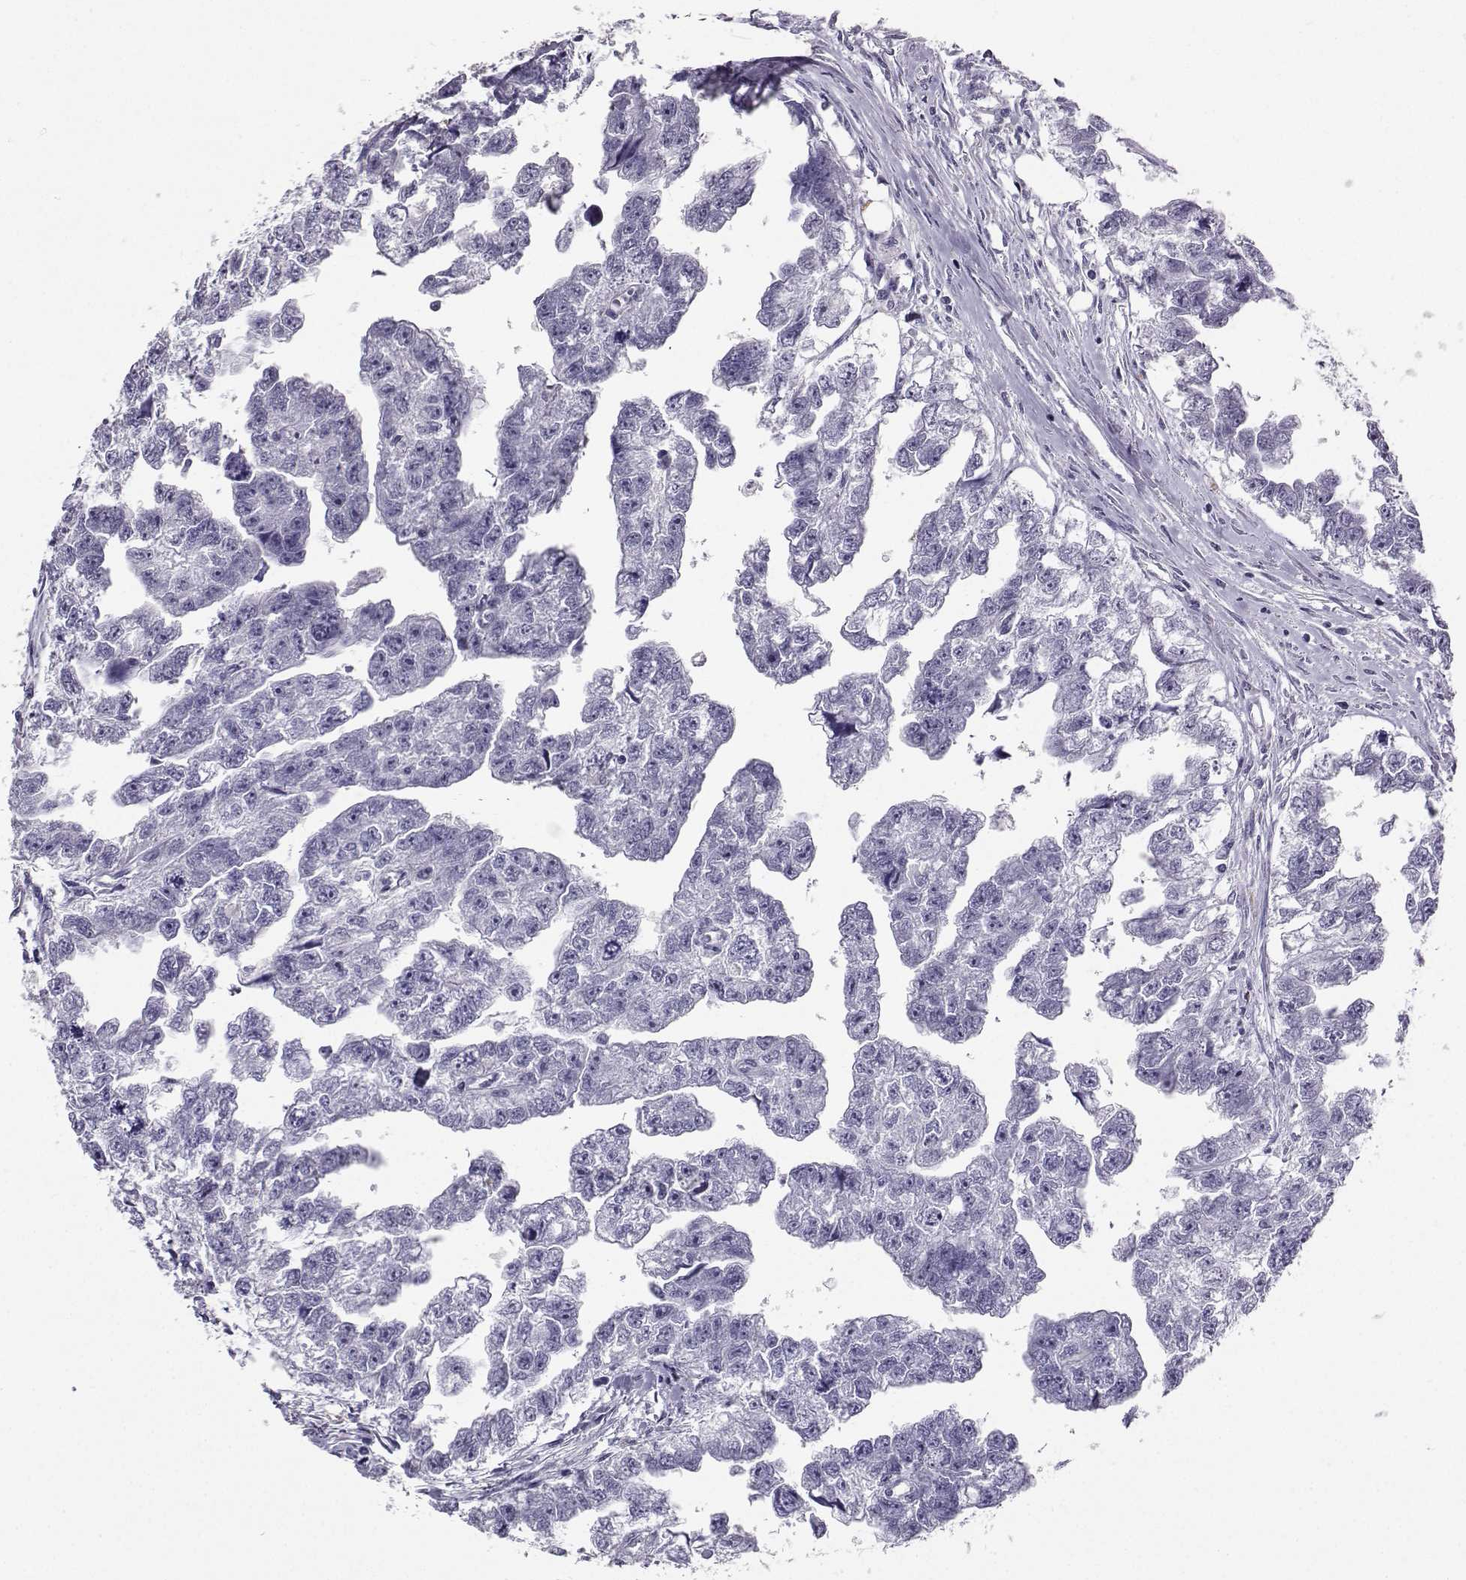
{"staining": {"intensity": "negative", "quantity": "none", "location": "none"}, "tissue": "testis cancer", "cell_type": "Tumor cells", "image_type": "cancer", "snomed": [{"axis": "morphology", "description": "Carcinoma, Embryonal, NOS"}, {"axis": "morphology", "description": "Teratoma, malignant, NOS"}, {"axis": "topography", "description": "Testis"}], "caption": "Testis embryonal carcinoma stained for a protein using immunohistochemistry shows no staining tumor cells.", "gene": "TBR1", "patient": {"sex": "male", "age": 44}}